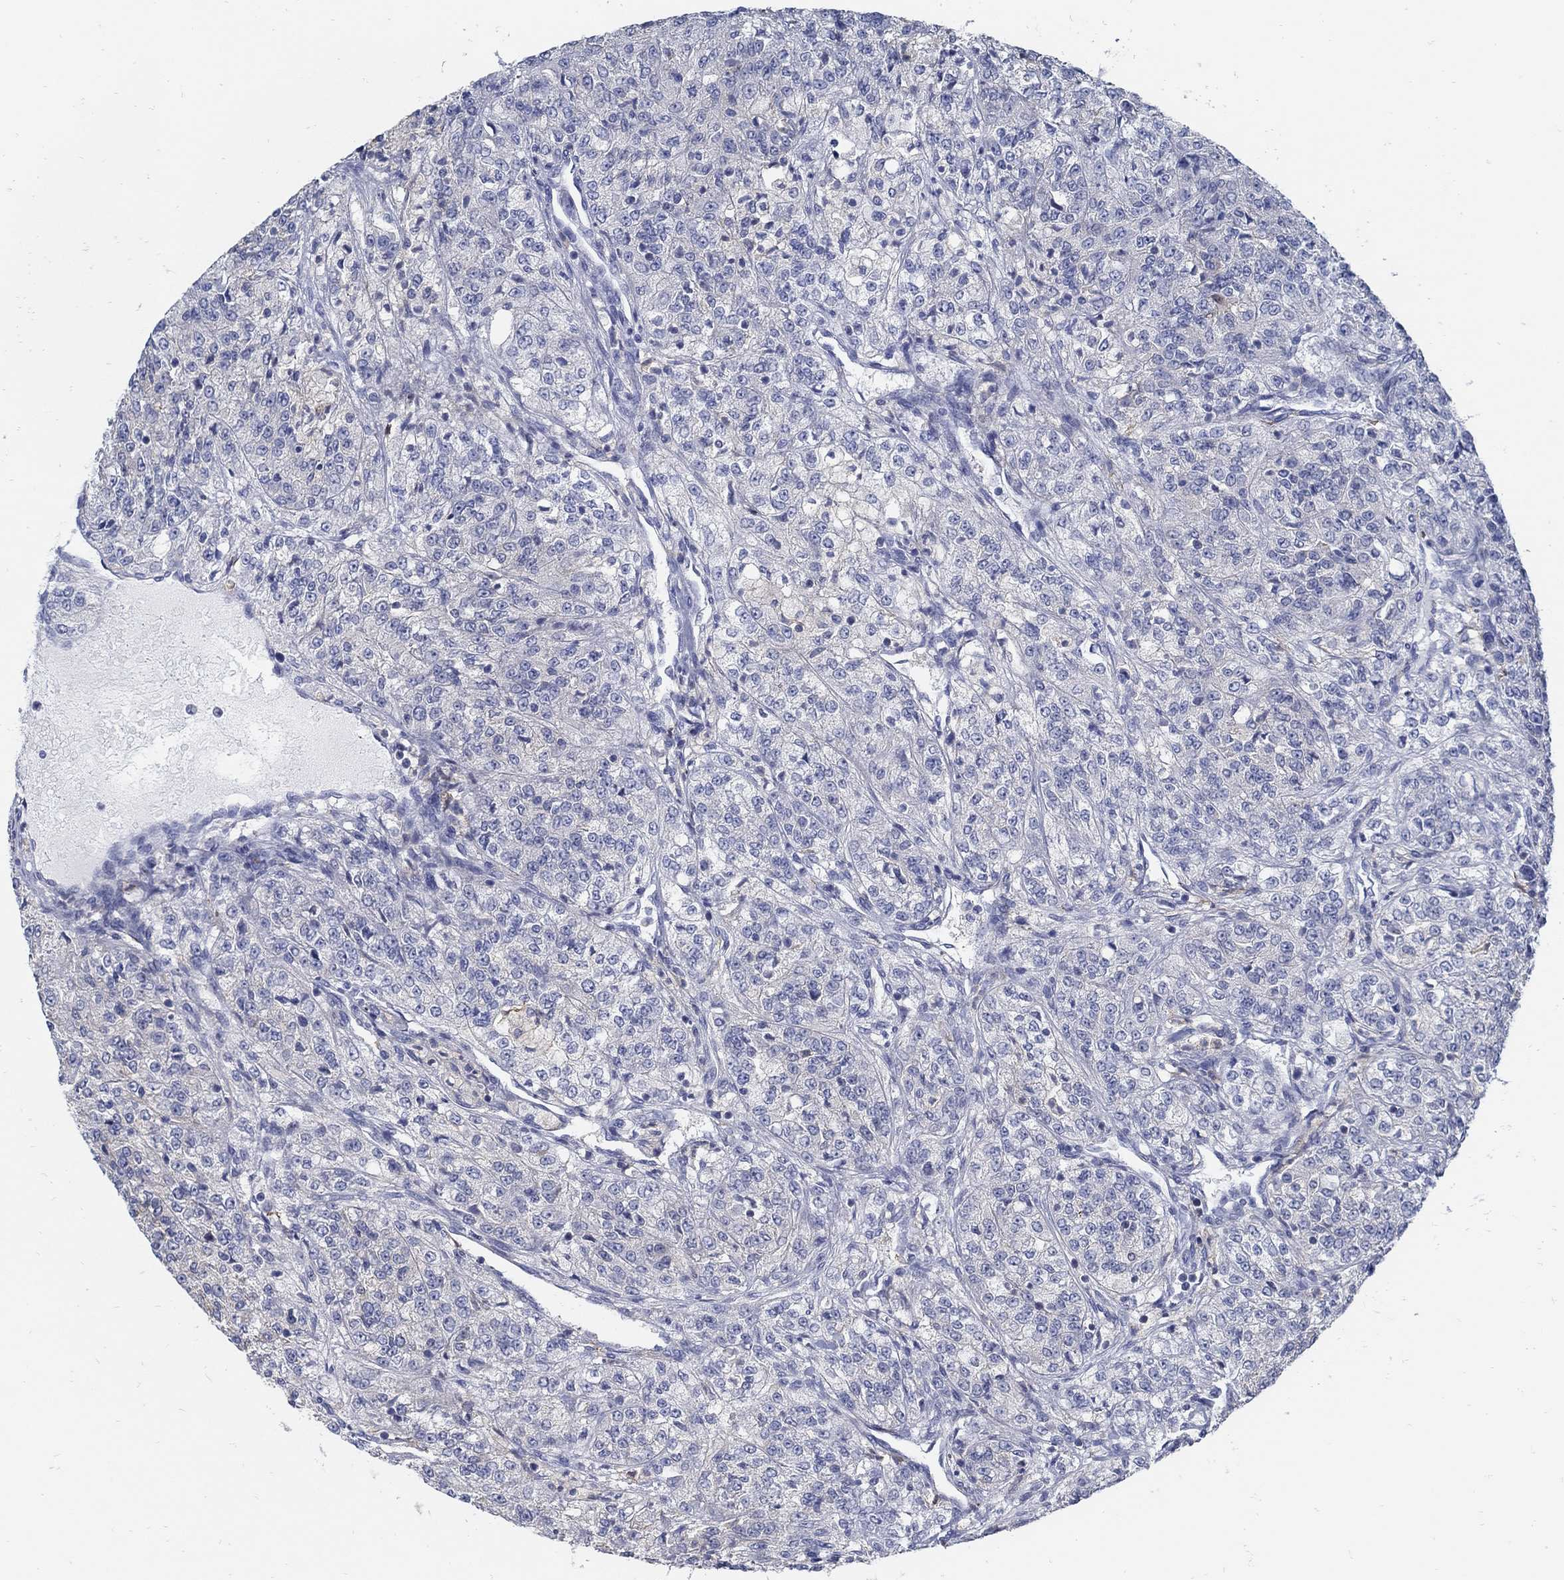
{"staining": {"intensity": "negative", "quantity": "none", "location": "none"}, "tissue": "renal cancer", "cell_type": "Tumor cells", "image_type": "cancer", "snomed": [{"axis": "morphology", "description": "Adenocarcinoma, NOS"}, {"axis": "topography", "description": "Kidney"}], "caption": "Immunohistochemistry photomicrograph of human renal cancer stained for a protein (brown), which shows no positivity in tumor cells.", "gene": "ZFAND4", "patient": {"sex": "female", "age": 63}}